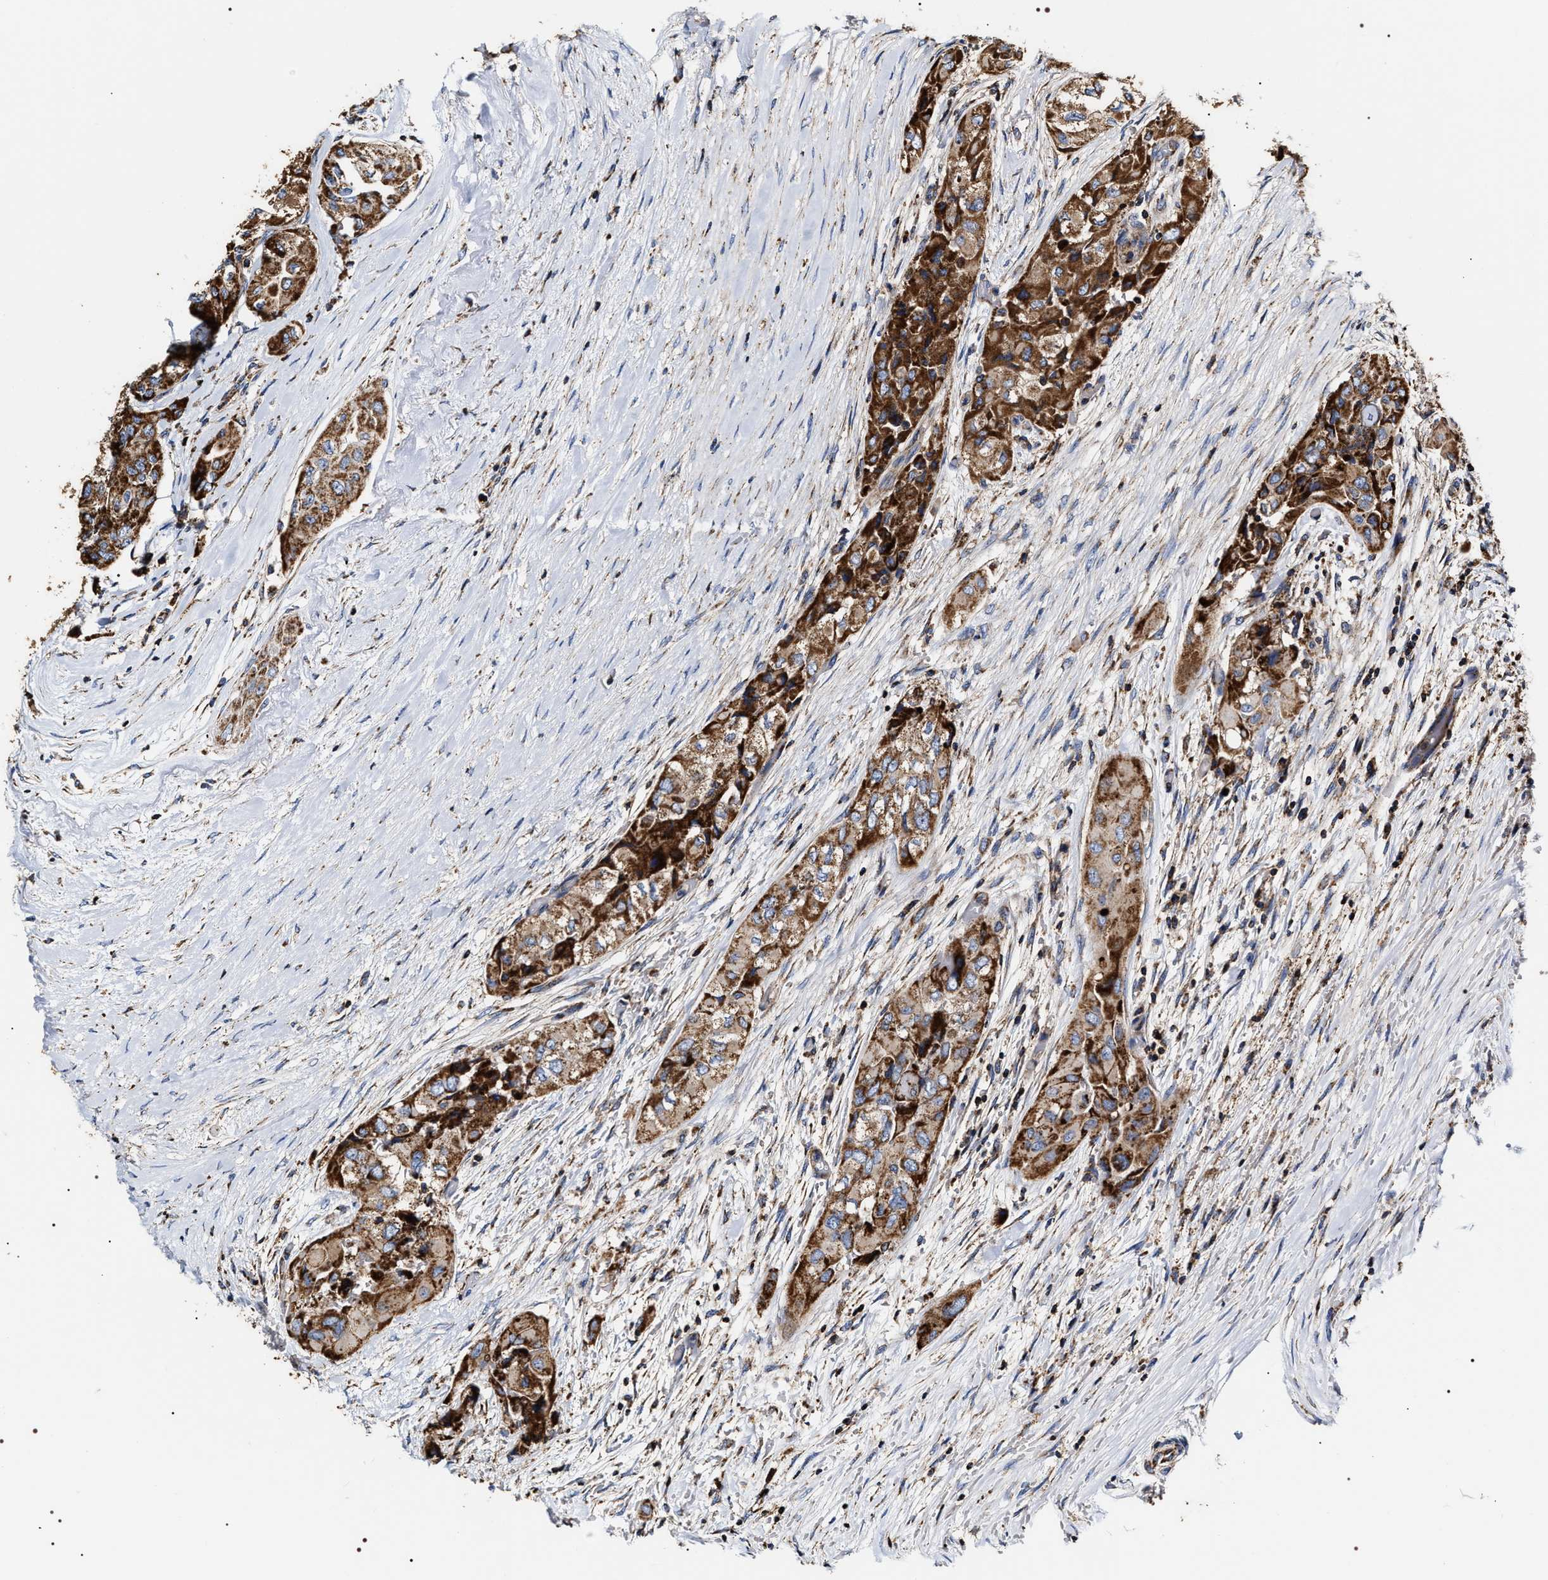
{"staining": {"intensity": "strong", "quantity": ">75%", "location": "cytoplasmic/membranous"}, "tissue": "thyroid cancer", "cell_type": "Tumor cells", "image_type": "cancer", "snomed": [{"axis": "morphology", "description": "Papillary adenocarcinoma, NOS"}, {"axis": "topography", "description": "Thyroid gland"}], "caption": "Human thyroid cancer (papillary adenocarcinoma) stained with a brown dye shows strong cytoplasmic/membranous positive positivity in approximately >75% of tumor cells.", "gene": "COG5", "patient": {"sex": "female", "age": 59}}